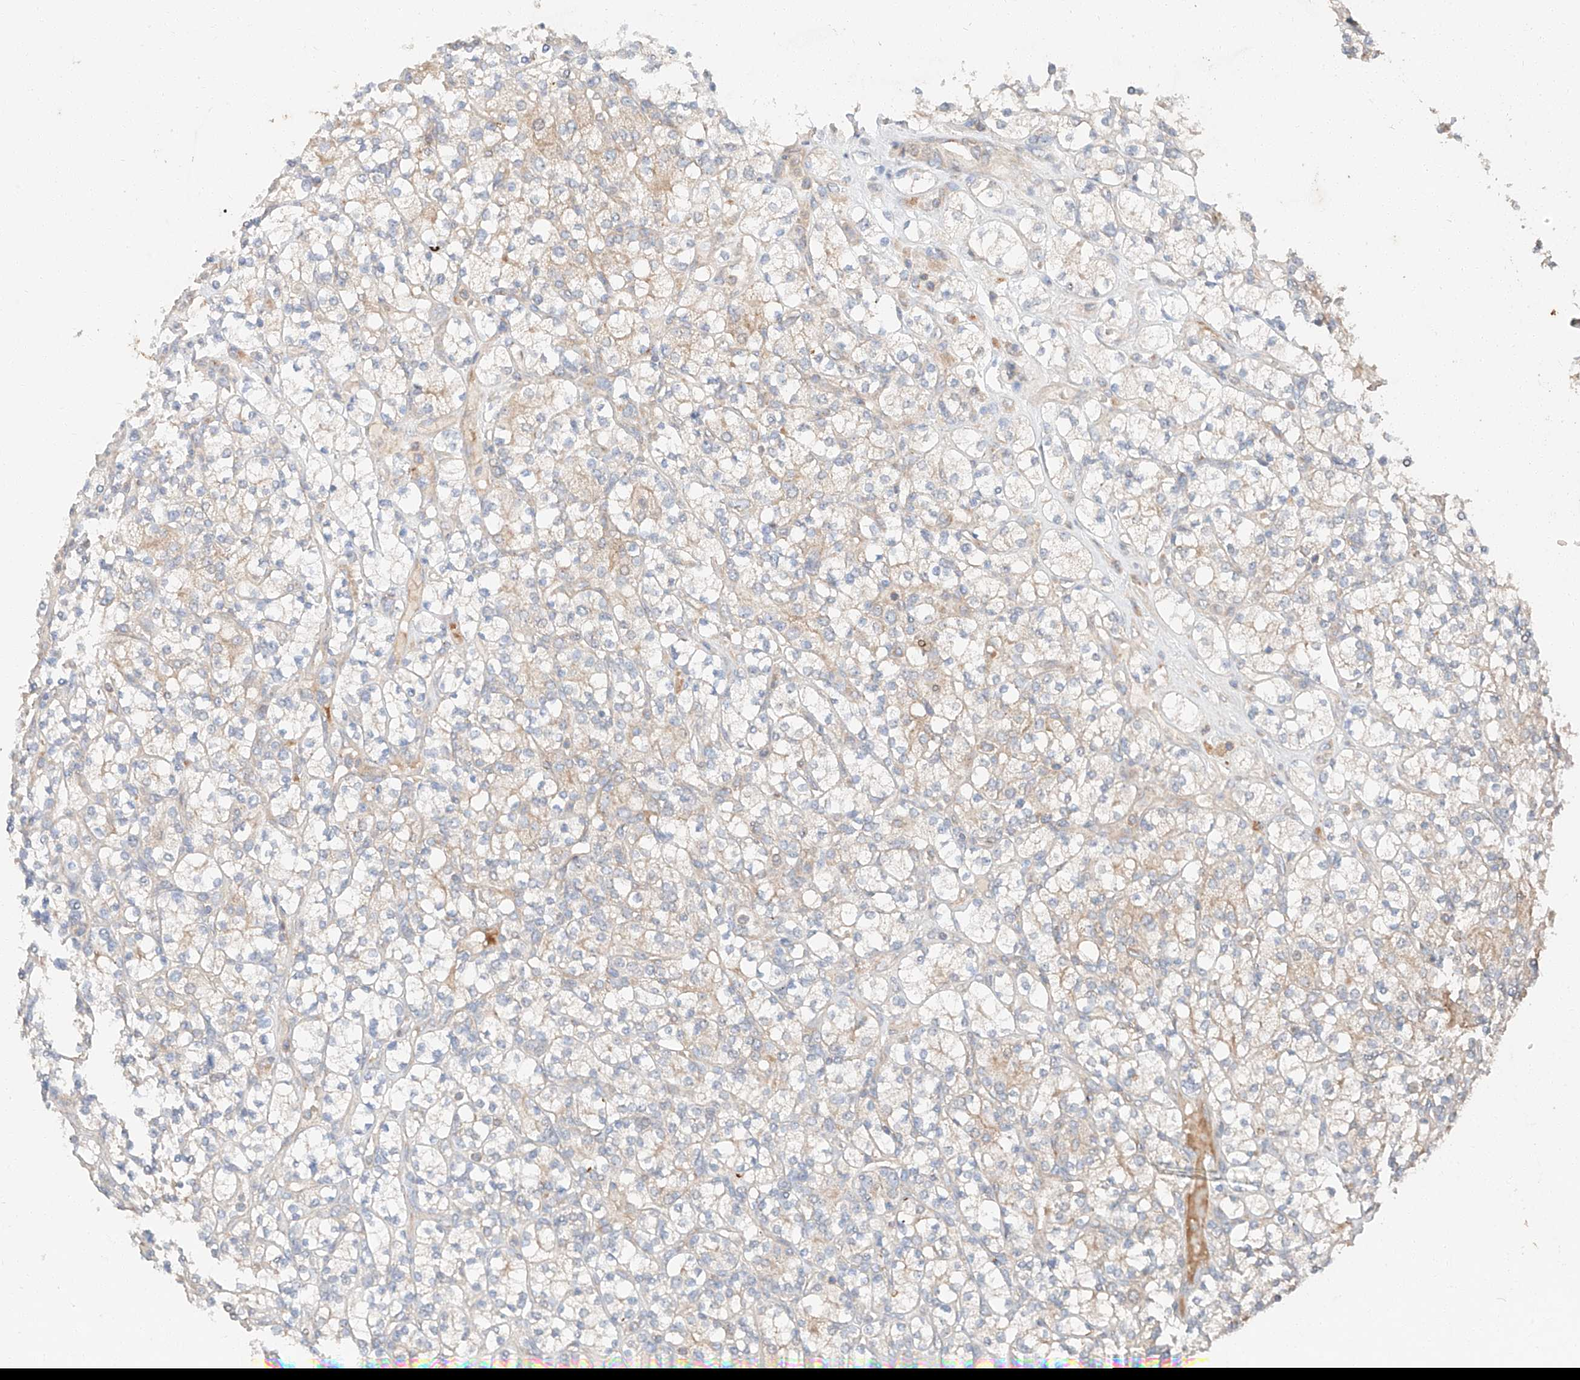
{"staining": {"intensity": "weak", "quantity": "25%-75%", "location": "cytoplasmic/membranous"}, "tissue": "renal cancer", "cell_type": "Tumor cells", "image_type": "cancer", "snomed": [{"axis": "morphology", "description": "Adenocarcinoma, NOS"}, {"axis": "topography", "description": "Kidney"}], "caption": "IHC photomicrograph of renal cancer stained for a protein (brown), which displays low levels of weak cytoplasmic/membranous expression in approximately 25%-75% of tumor cells.", "gene": "XPNPEP1", "patient": {"sex": "male", "age": 77}}